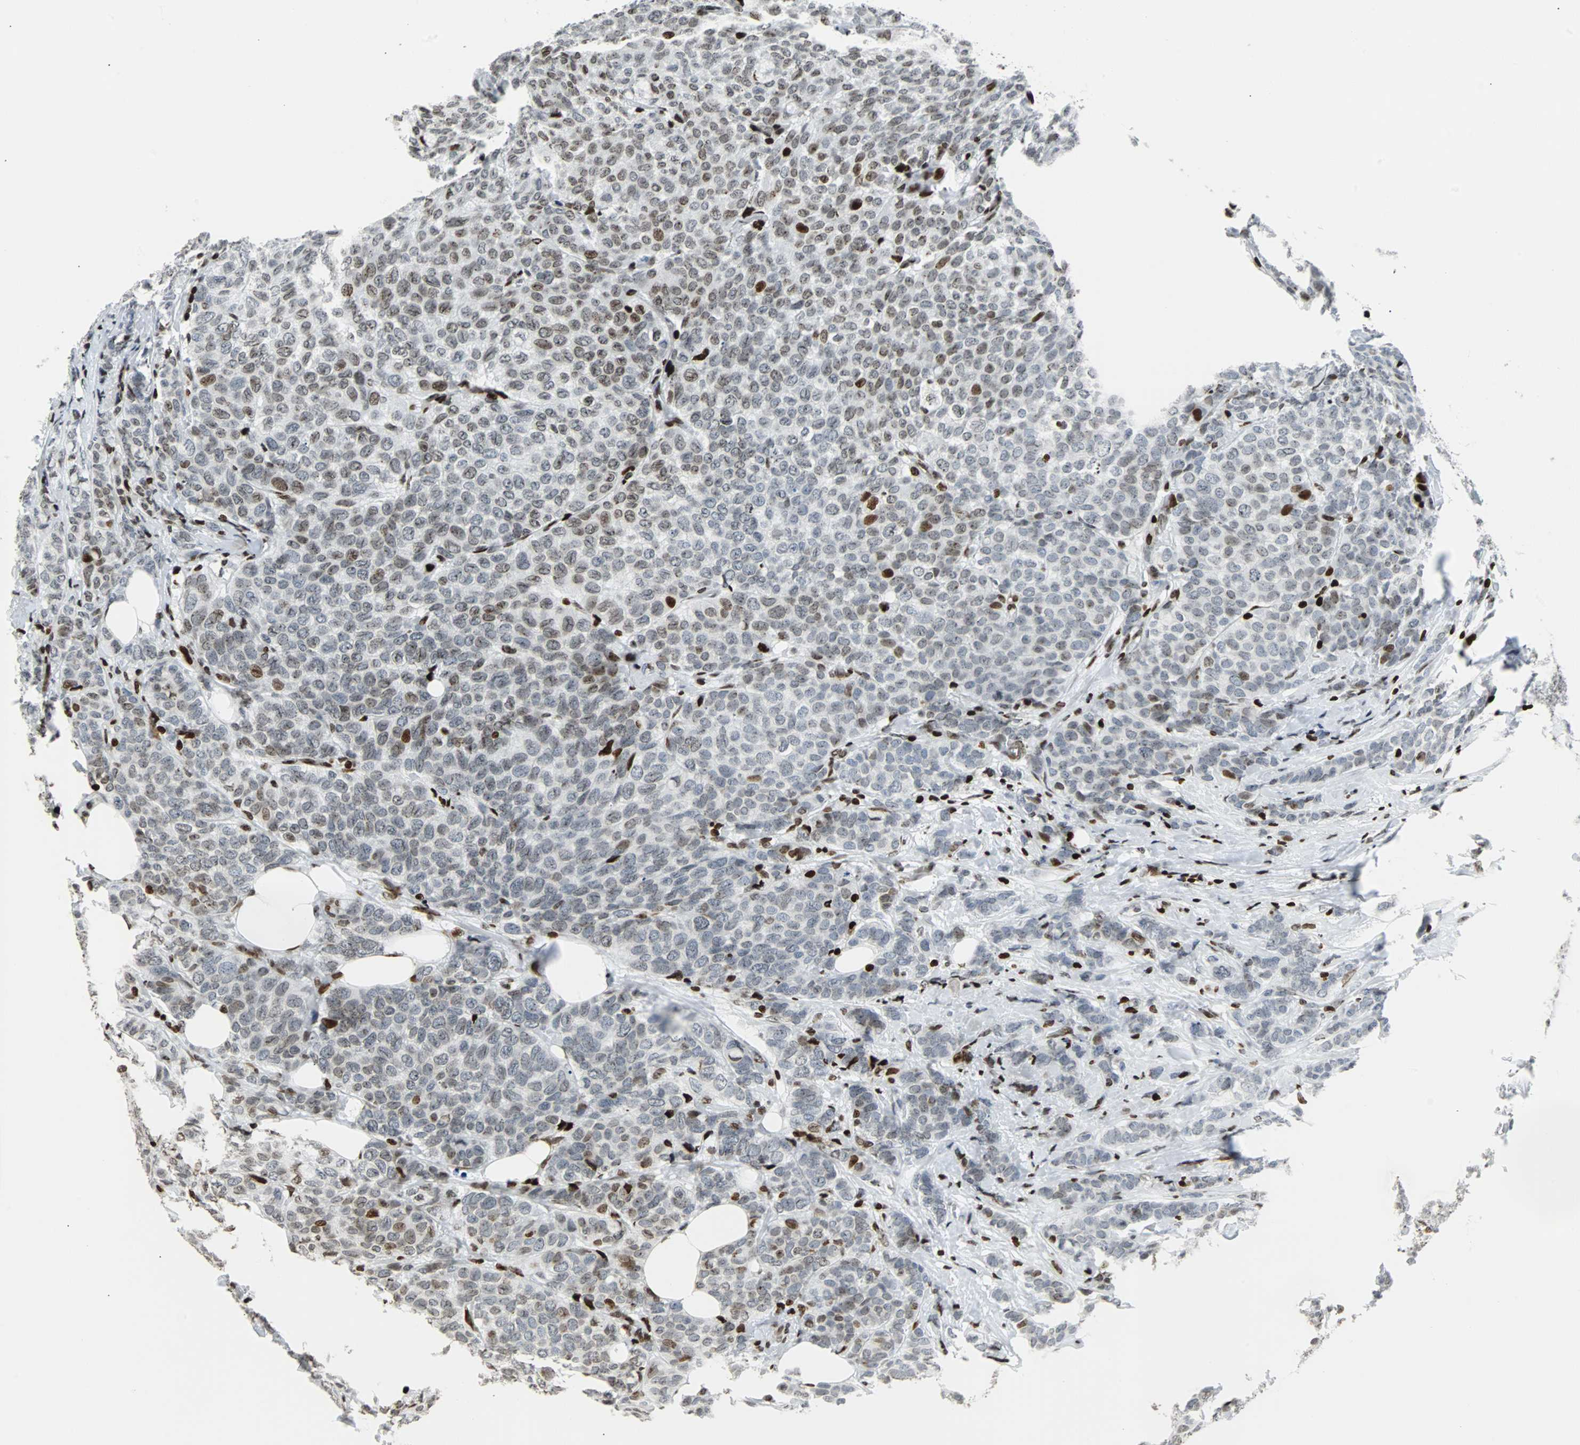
{"staining": {"intensity": "weak", "quantity": "25%-75%", "location": "nuclear"}, "tissue": "breast cancer", "cell_type": "Tumor cells", "image_type": "cancer", "snomed": [{"axis": "morphology", "description": "Lobular carcinoma"}, {"axis": "topography", "description": "Breast"}], "caption": "Human breast cancer (lobular carcinoma) stained for a protein (brown) reveals weak nuclear positive expression in approximately 25%-75% of tumor cells.", "gene": "ZNF131", "patient": {"sex": "female", "age": 60}}